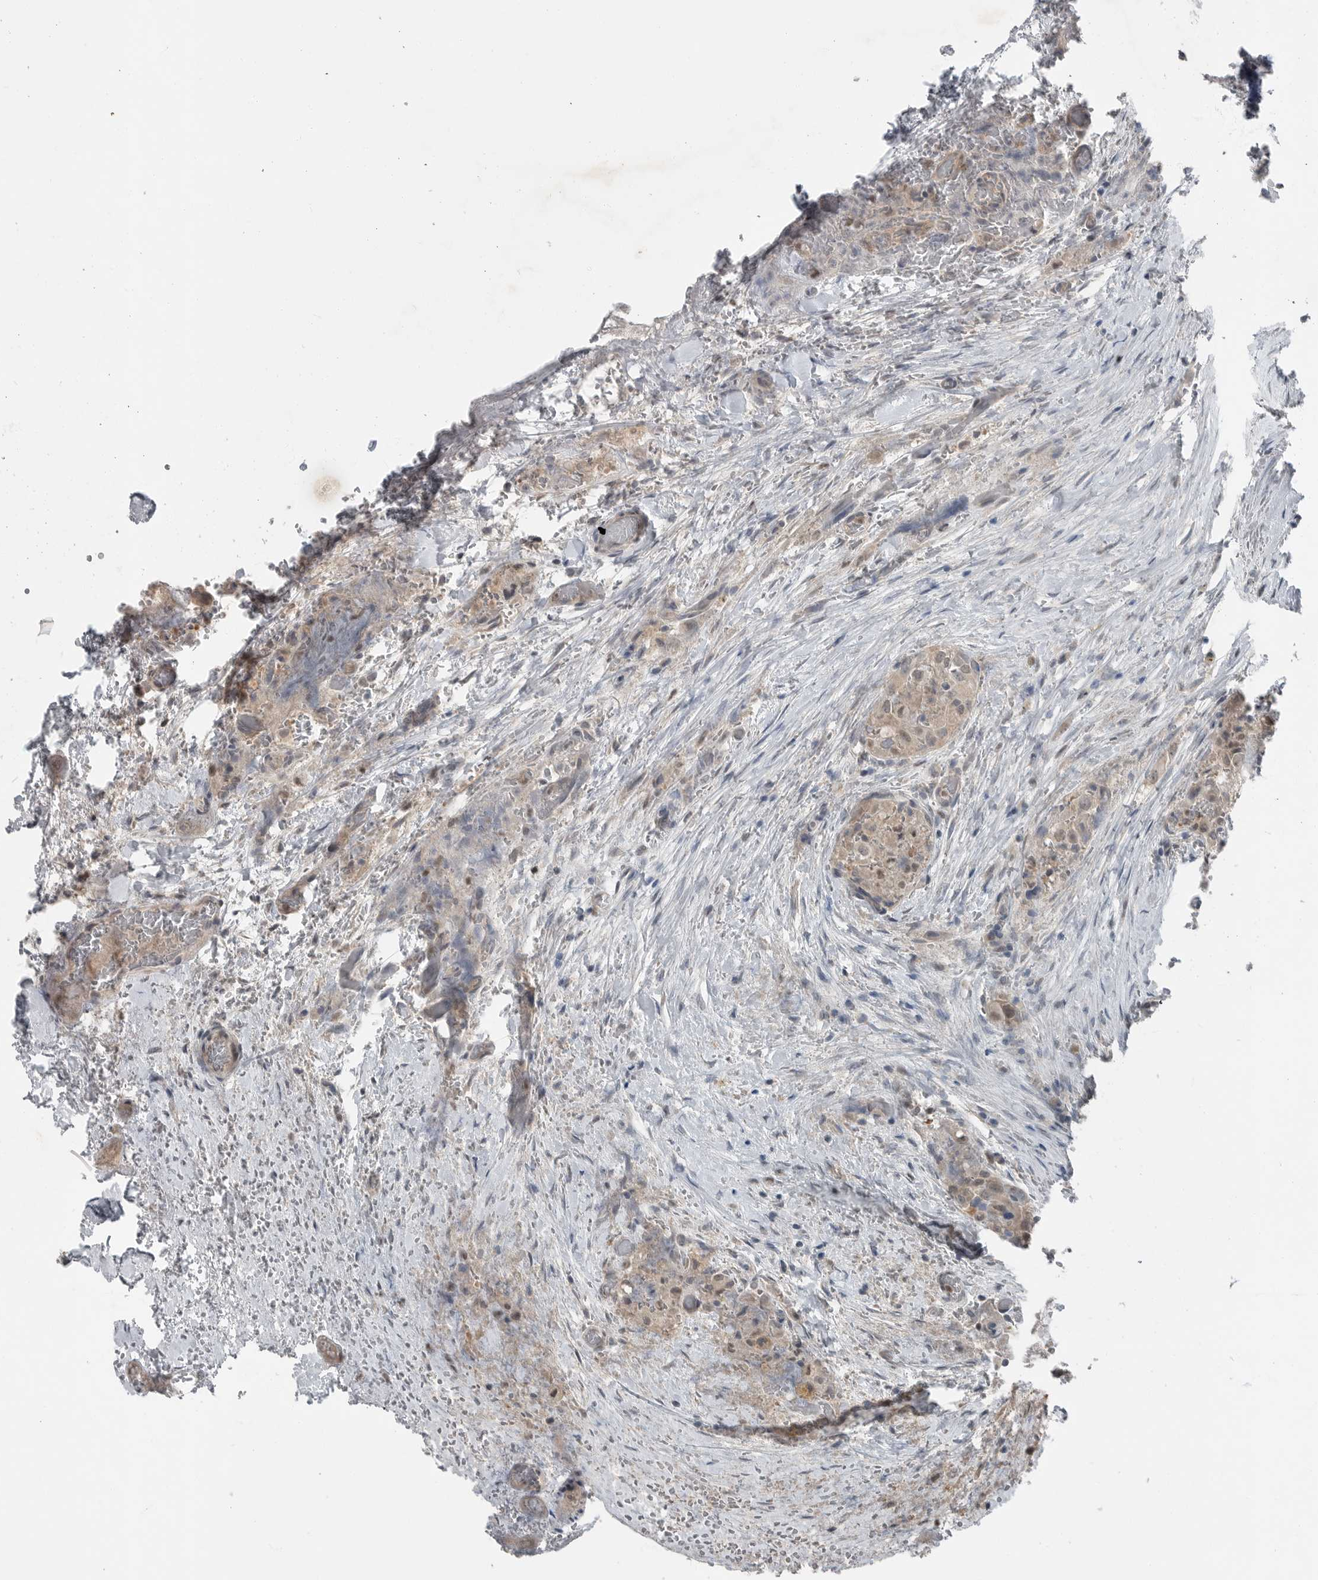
{"staining": {"intensity": "weak", "quantity": ">75%", "location": "cytoplasmic/membranous,nuclear"}, "tissue": "thyroid cancer", "cell_type": "Tumor cells", "image_type": "cancer", "snomed": [{"axis": "morphology", "description": "Papillary adenocarcinoma, NOS"}, {"axis": "topography", "description": "Thyroid gland"}], "caption": "This is a photomicrograph of immunohistochemistry staining of papillary adenocarcinoma (thyroid), which shows weak expression in the cytoplasmic/membranous and nuclear of tumor cells.", "gene": "MFAP3L", "patient": {"sex": "female", "age": 59}}